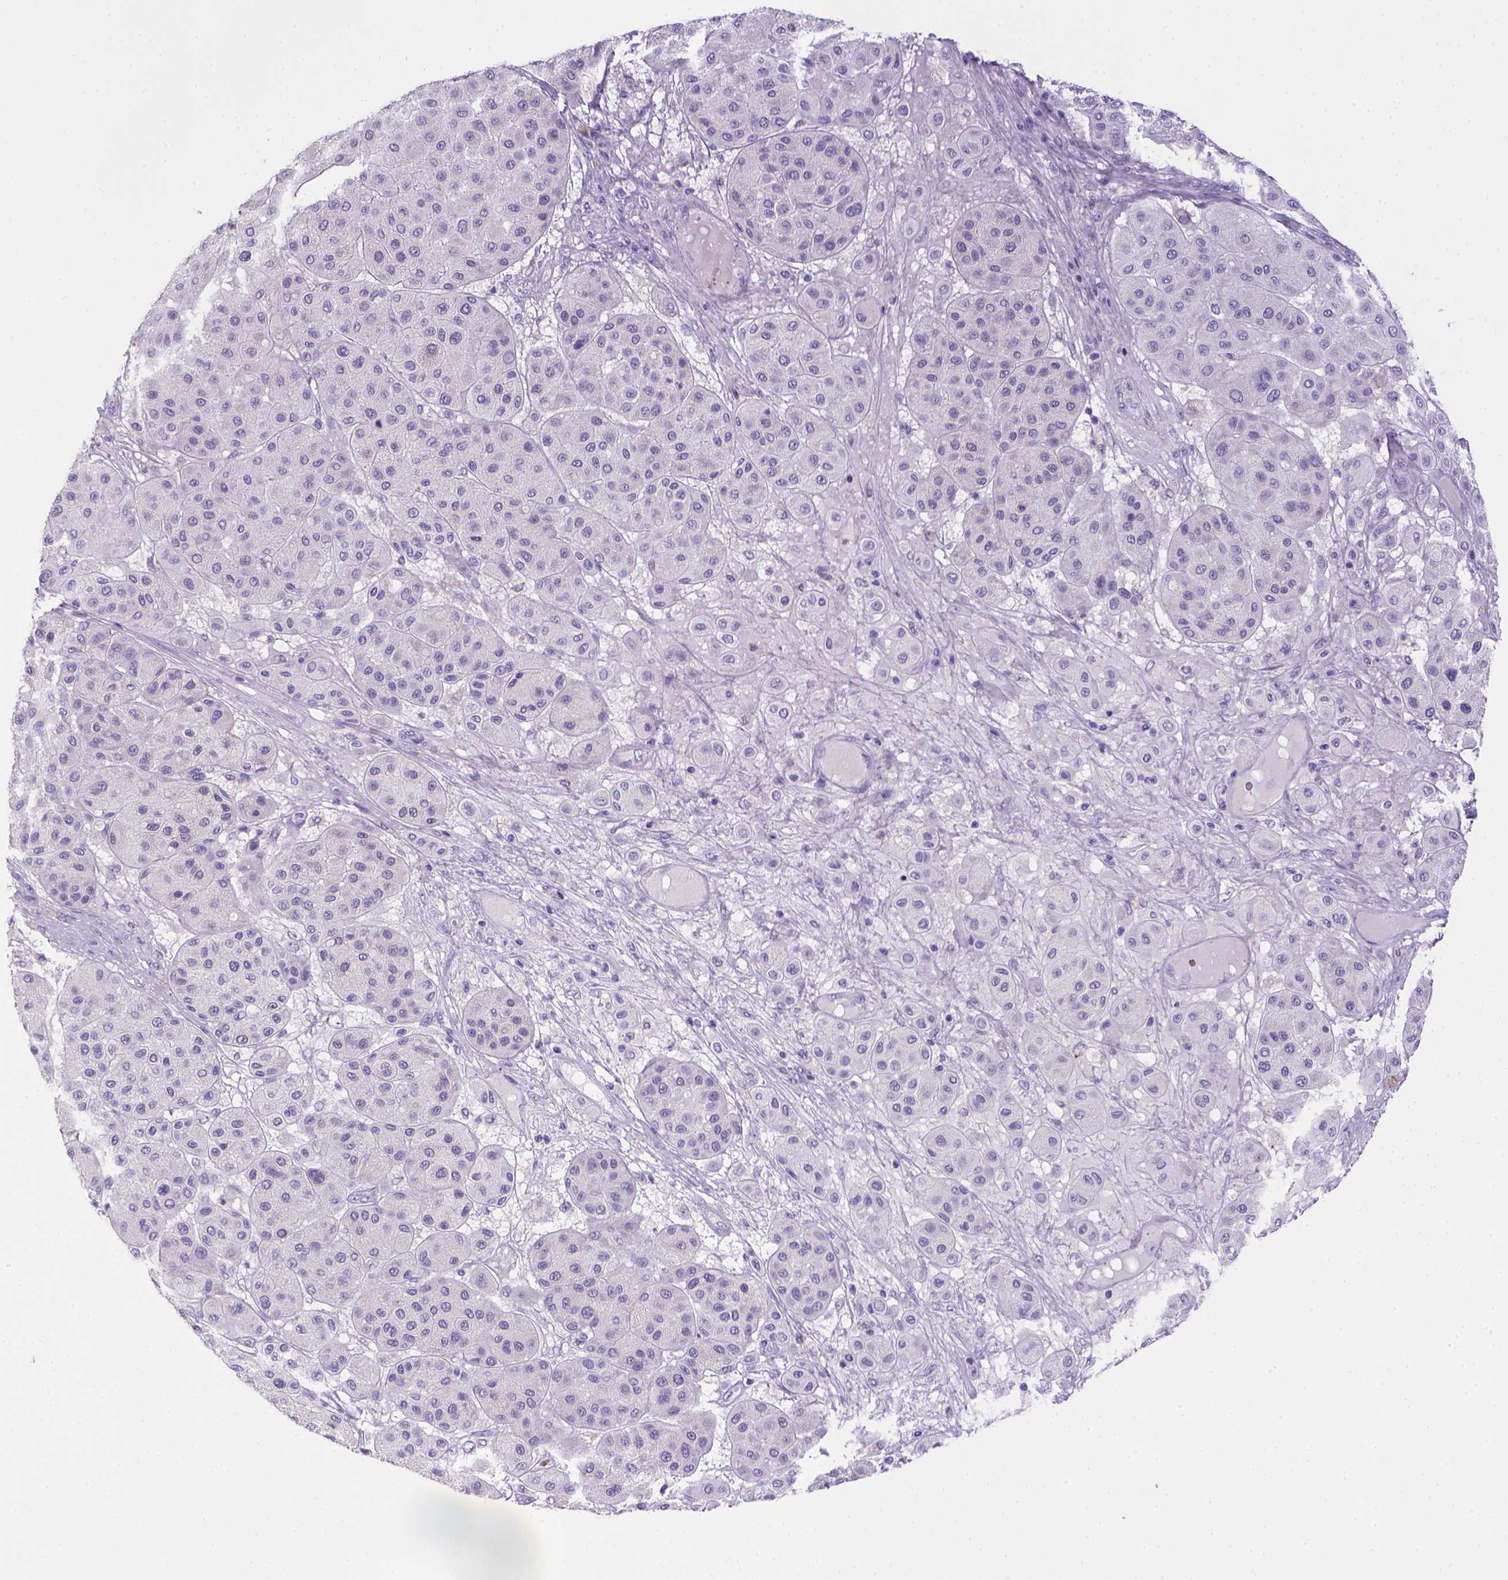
{"staining": {"intensity": "negative", "quantity": "none", "location": "none"}, "tissue": "melanoma", "cell_type": "Tumor cells", "image_type": "cancer", "snomed": [{"axis": "morphology", "description": "Malignant melanoma, Metastatic site"}, {"axis": "topography", "description": "Smooth muscle"}], "caption": "Immunohistochemical staining of melanoma exhibits no significant positivity in tumor cells. (Stains: DAB (3,3'-diaminobenzidine) IHC with hematoxylin counter stain, Microscopy: brightfield microscopy at high magnification).", "gene": "BAAT", "patient": {"sex": "male", "age": 41}}